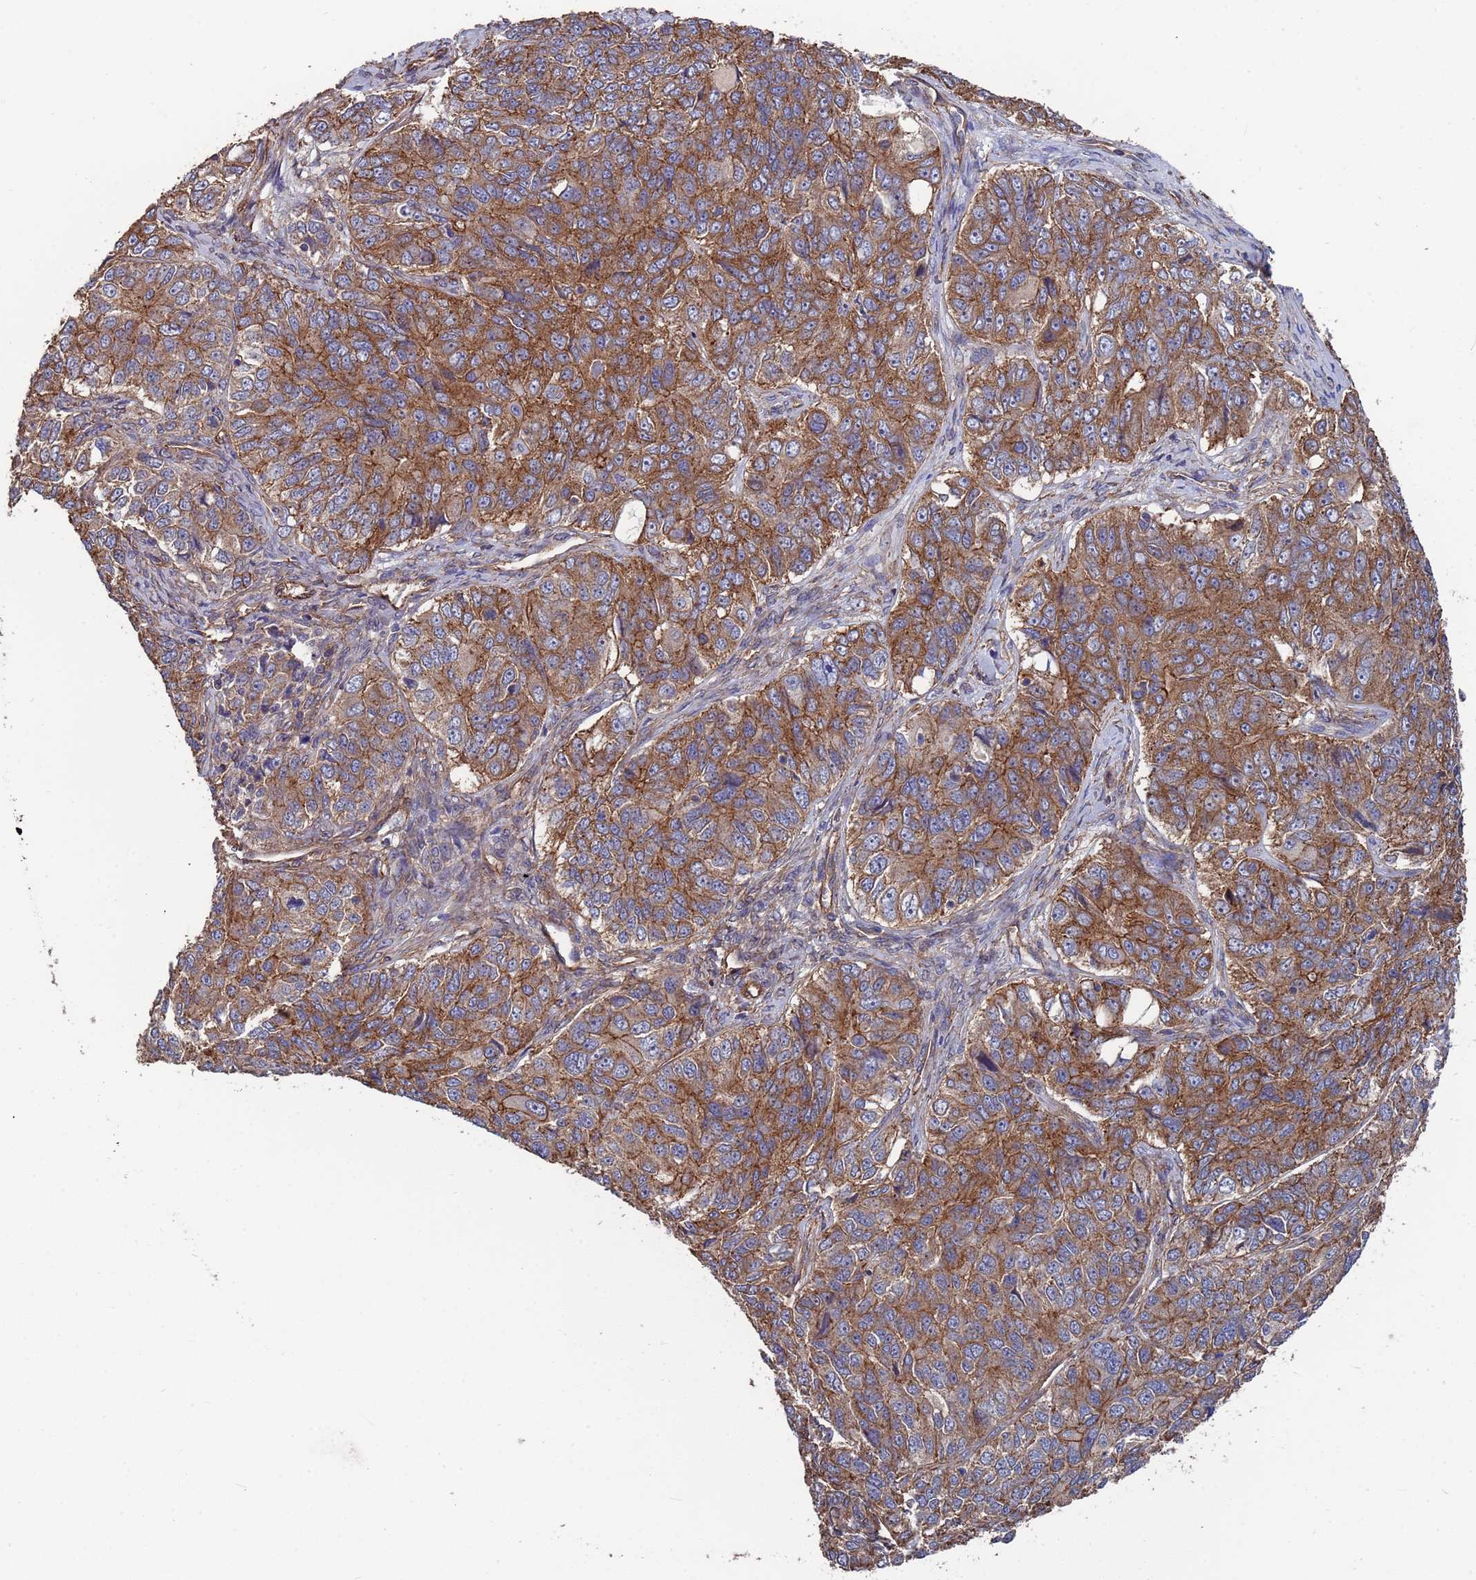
{"staining": {"intensity": "moderate", "quantity": ">75%", "location": "cytoplasmic/membranous"}, "tissue": "ovarian cancer", "cell_type": "Tumor cells", "image_type": "cancer", "snomed": [{"axis": "morphology", "description": "Carcinoma, endometroid"}, {"axis": "topography", "description": "Ovary"}], "caption": "A photomicrograph of human ovarian cancer stained for a protein exhibits moderate cytoplasmic/membranous brown staining in tumor cells. The staining is performed using DAB brown chromogen to label protein expression. The nuclei are counter-stained blue using hematoxylin.", "gene": "NDUFAF6", "patient": {"sex": "female", "age": 51}}